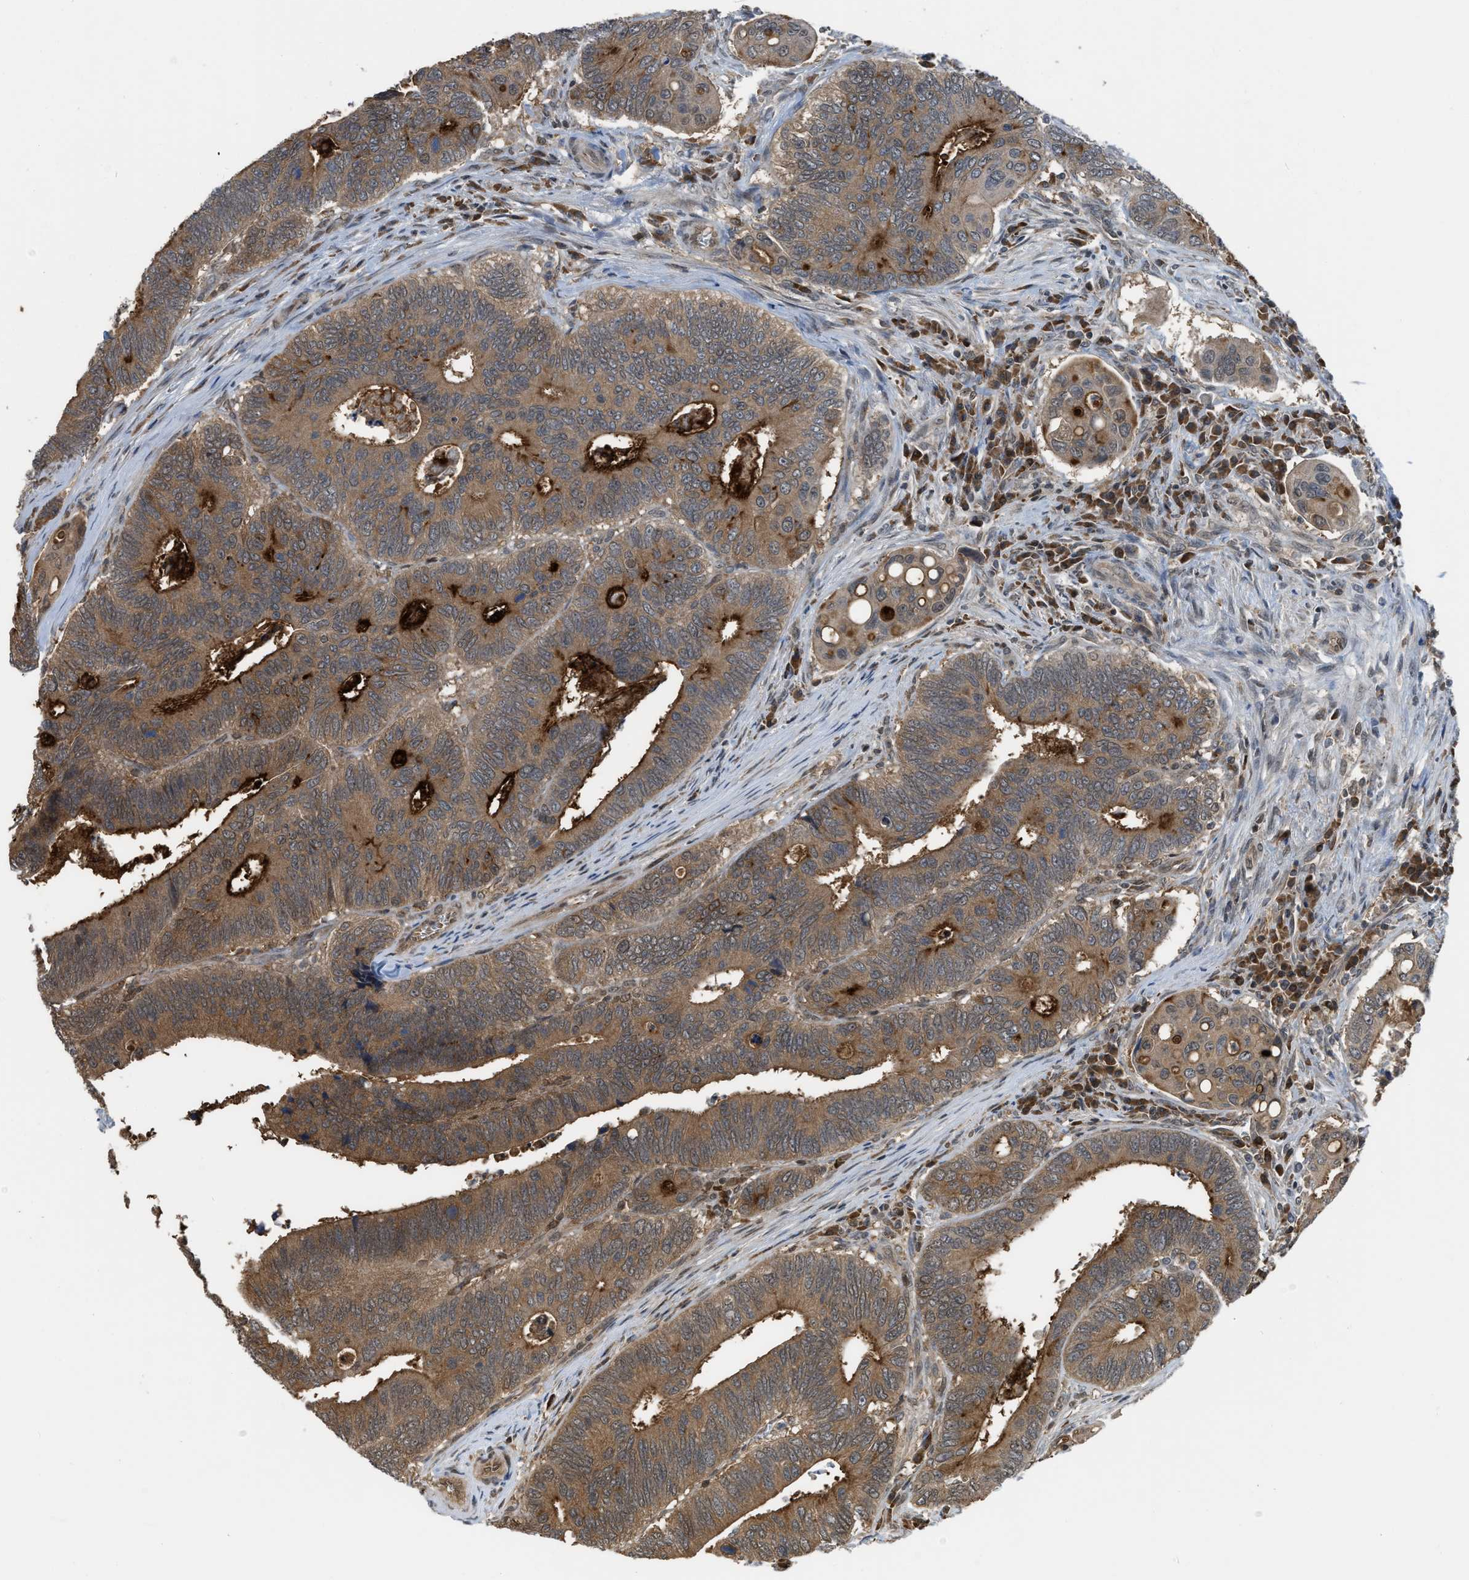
{"staining": {"intensity": "moderate", "quantity": ">75%", "location": "cytoplasmic/membranous"}, "tissue": "colorectal cancer", "cell_type": "Tumor cells", "image_type": "cancer", "snomed": [{"axis": "morphology", "description": "Inflammation, NOS"}, {"axis": "morphology", "description": "Adenocarcinoma, NOS"}, {"axis": "topography", "description": "Colon"}], "caption": "Protein staining of colorectal cancer tissue shows moderate cytoplasmic/membranous positivity in about >75% of tumor cells. The staining was performed using DAB (3,3'-diaminobenzidine), with brown indicating positive protein expression. Nuclei are stained blue with hematoxylin.", "gene": "BCL7C", "patient": {"sex": "male", "age": 72}}